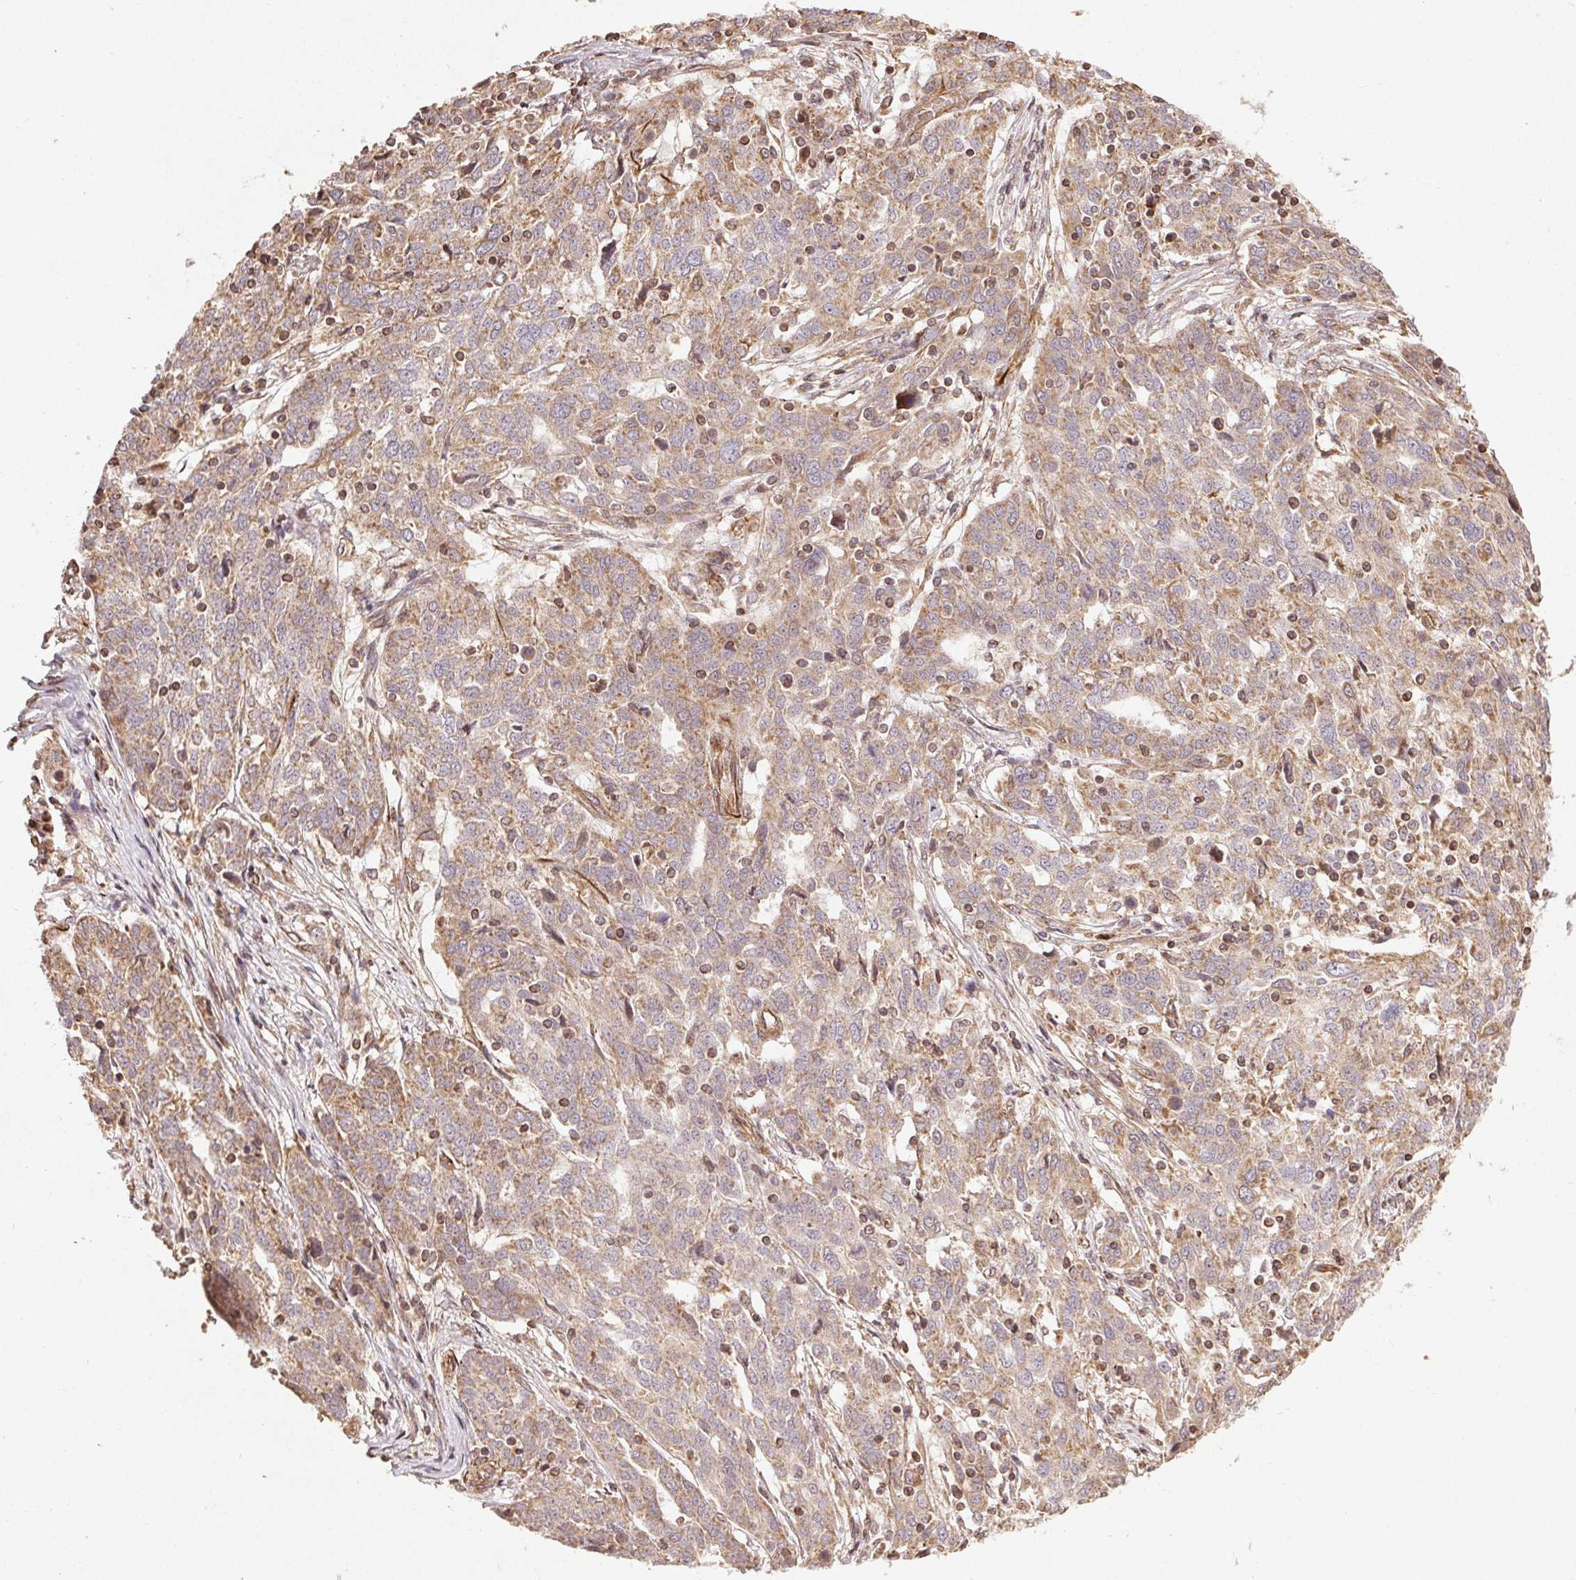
{"staining": {"intensity": "weak", "quantity": ">75%", "location": "cytoplasmic/membranous"}, "tissue": "ovarian cancer", "cell_type": "Tumor cells", "image_type": "cancer", "snomed": [{"axis": "morphology", "description": "Cystadenocarcinoma, serous, NOS"}, {"axis": "topography", "description": "Ovary"}], "caption": "Immunohistochemistry photomicrograph of human serous cystadenocarcinoma (ovarian) stained for a protein (brown), which exhibits low levels of weak cytoplasmic/membranous positivity in approximately >75% of tumor cells.", "gene": "SPRED2", "patient": {"sex": "female", "age": 67}}